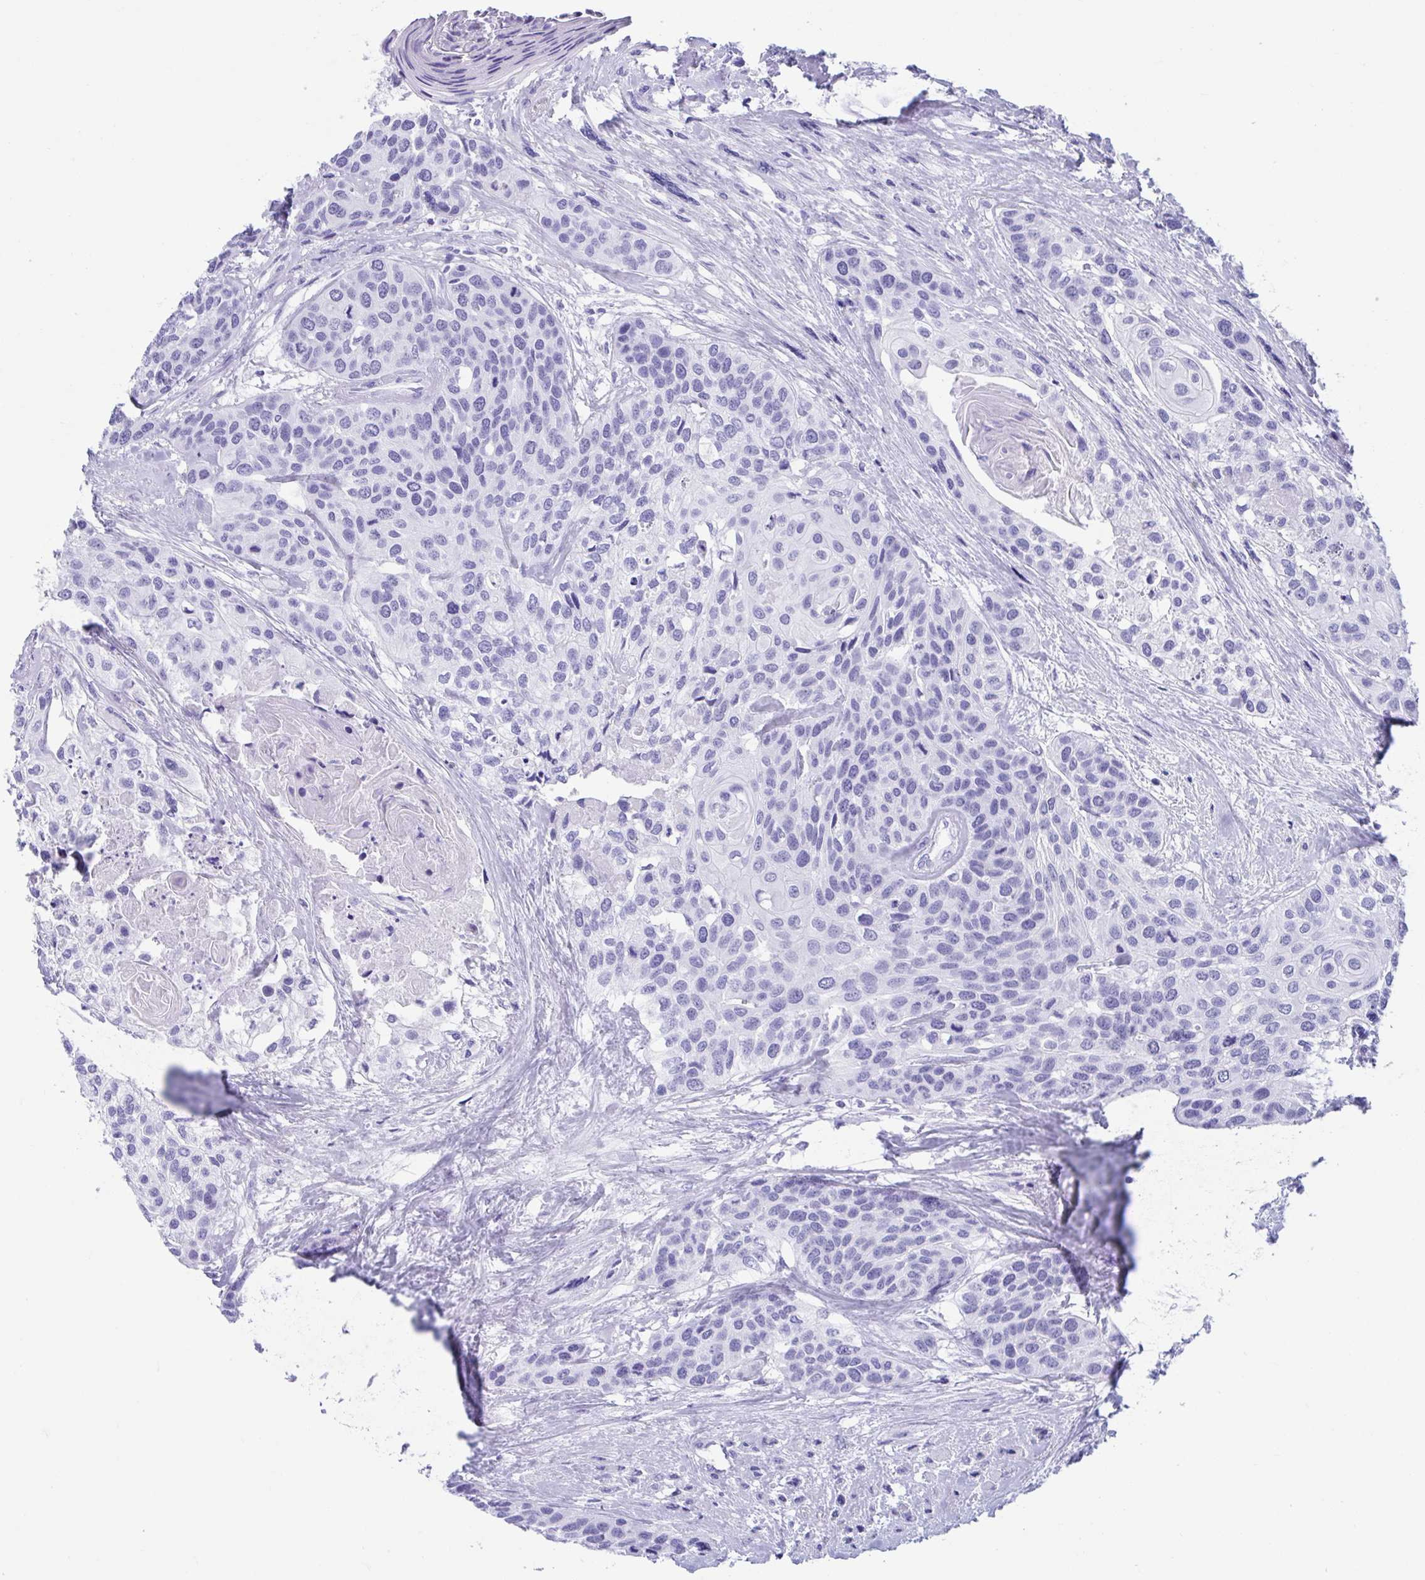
{"staining": {"intensity": "negative", "quantity": "none", "location": "none"}, "tissue": "head and neck cancer", "cell_type": "Tumor cells", "image_type": "cancer", "snomed": [{"axis": "morphology", "description": "Squamous cell carcinoma, NOS"}, {"axis": "topography", "description": "Head-Neck"}], "caption": "High power microscopy photomicrograph of an immunohistochemistry photomicrograph of head and neck cancer (squamous cell carcinoma), revealing no significant expression in tumor cells.", "gene": "TMEM35A", "patient": {"sex": "female", "age": 50}}